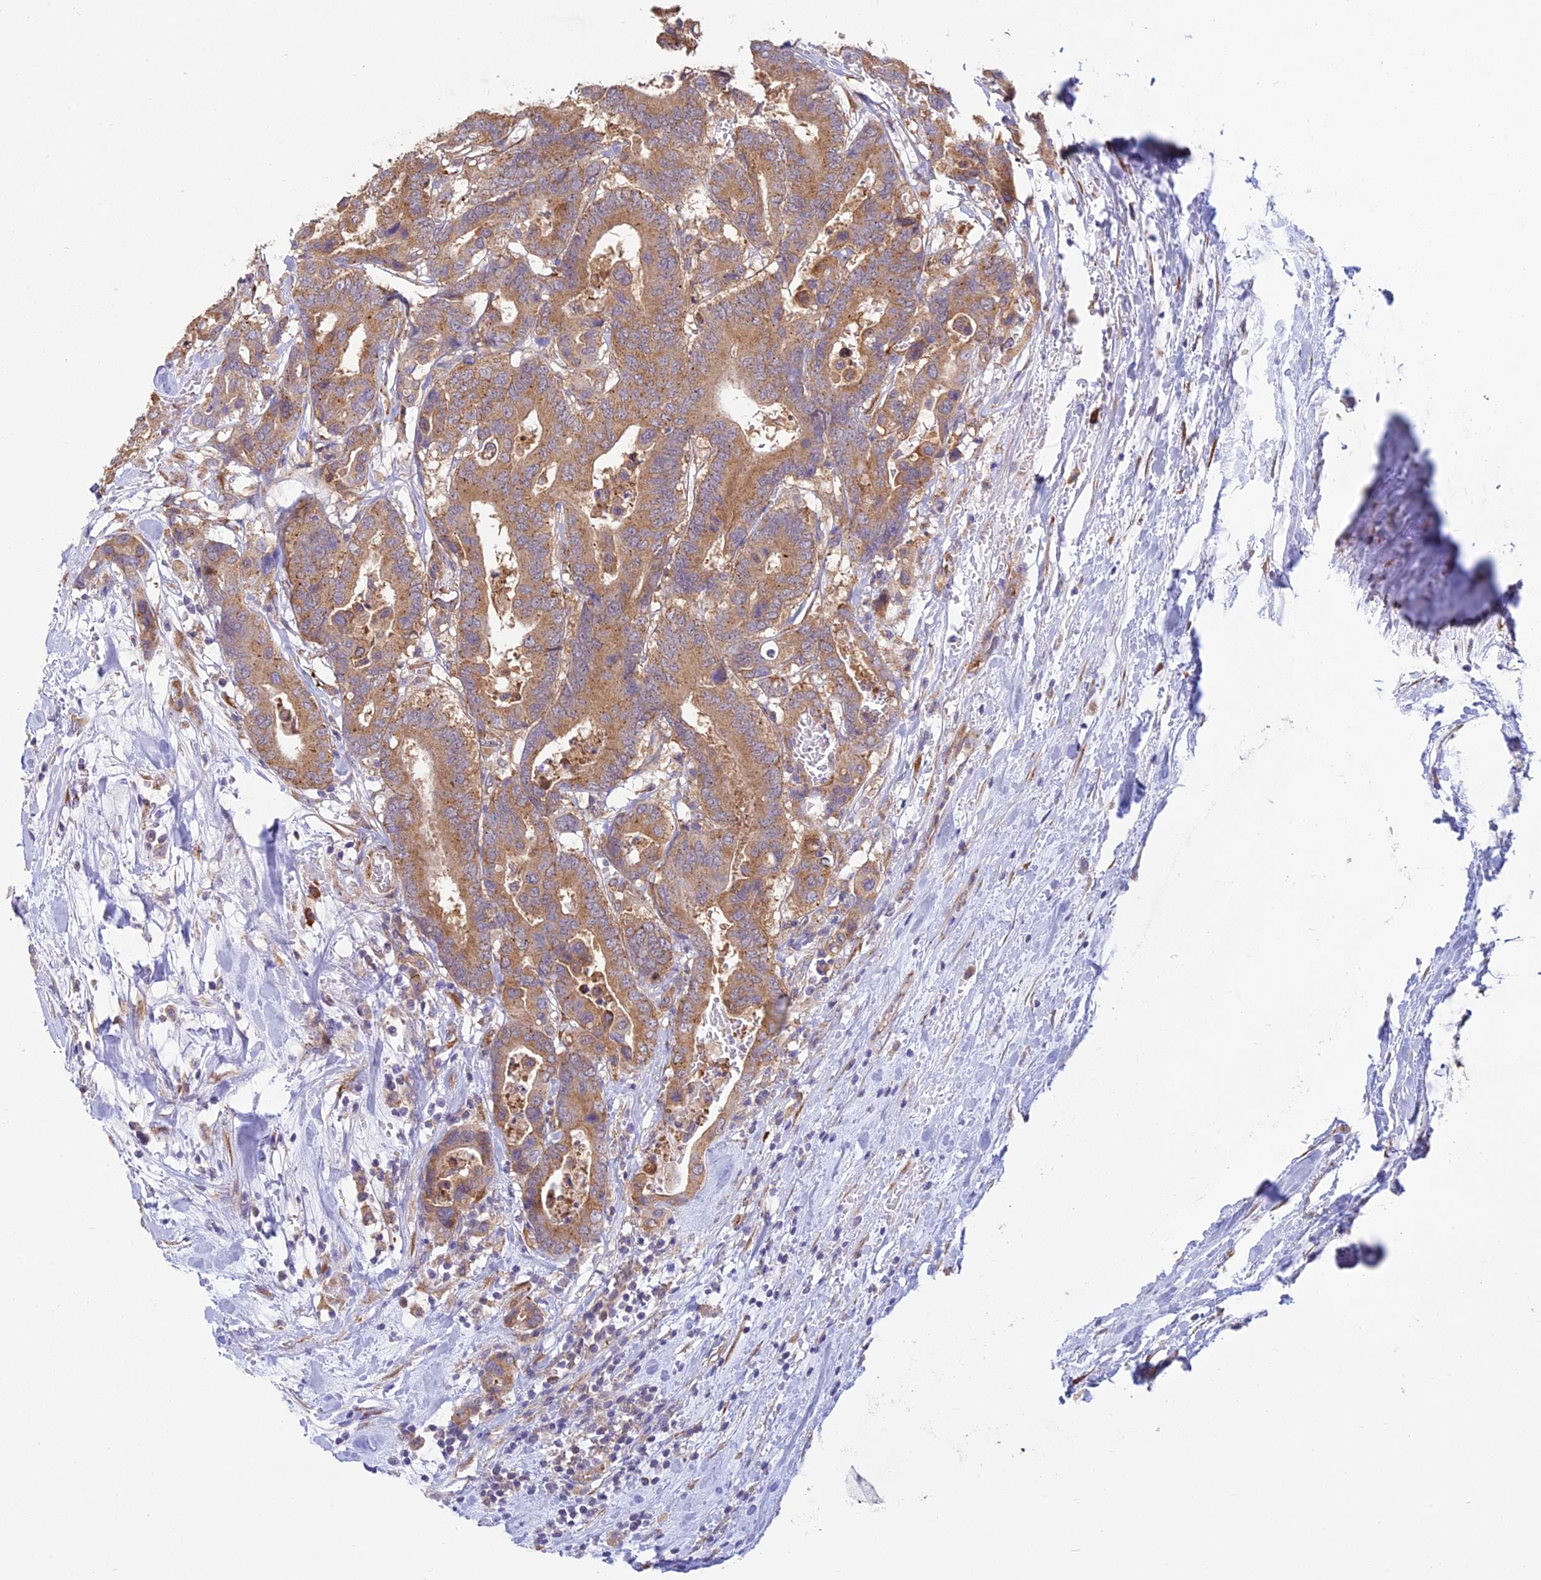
{"staining": {"intensity": "moderate", "quantity": ">75%", "location": "cytoplasmic/membranous"}, "tissue": "colorectal cancer", "cell_type": "Tumor cells", "image_type": "cancer", "snomed": [{"axis": "morphology", "description": "Normal tissue, NOS"}, {"axis": "morphology", "description": "Adenocarcinoma, NOS"}, {"axis": "topography", "description": "Colon"}], "caption": "Moderate cytoplasmic/membranous expression for a protein is seen in approximately >75% of tumor cells of colorectal cancer using immunohistochemistry.", "gene": "NXNL2", "patient": {"sex": "male", "age": 82}}